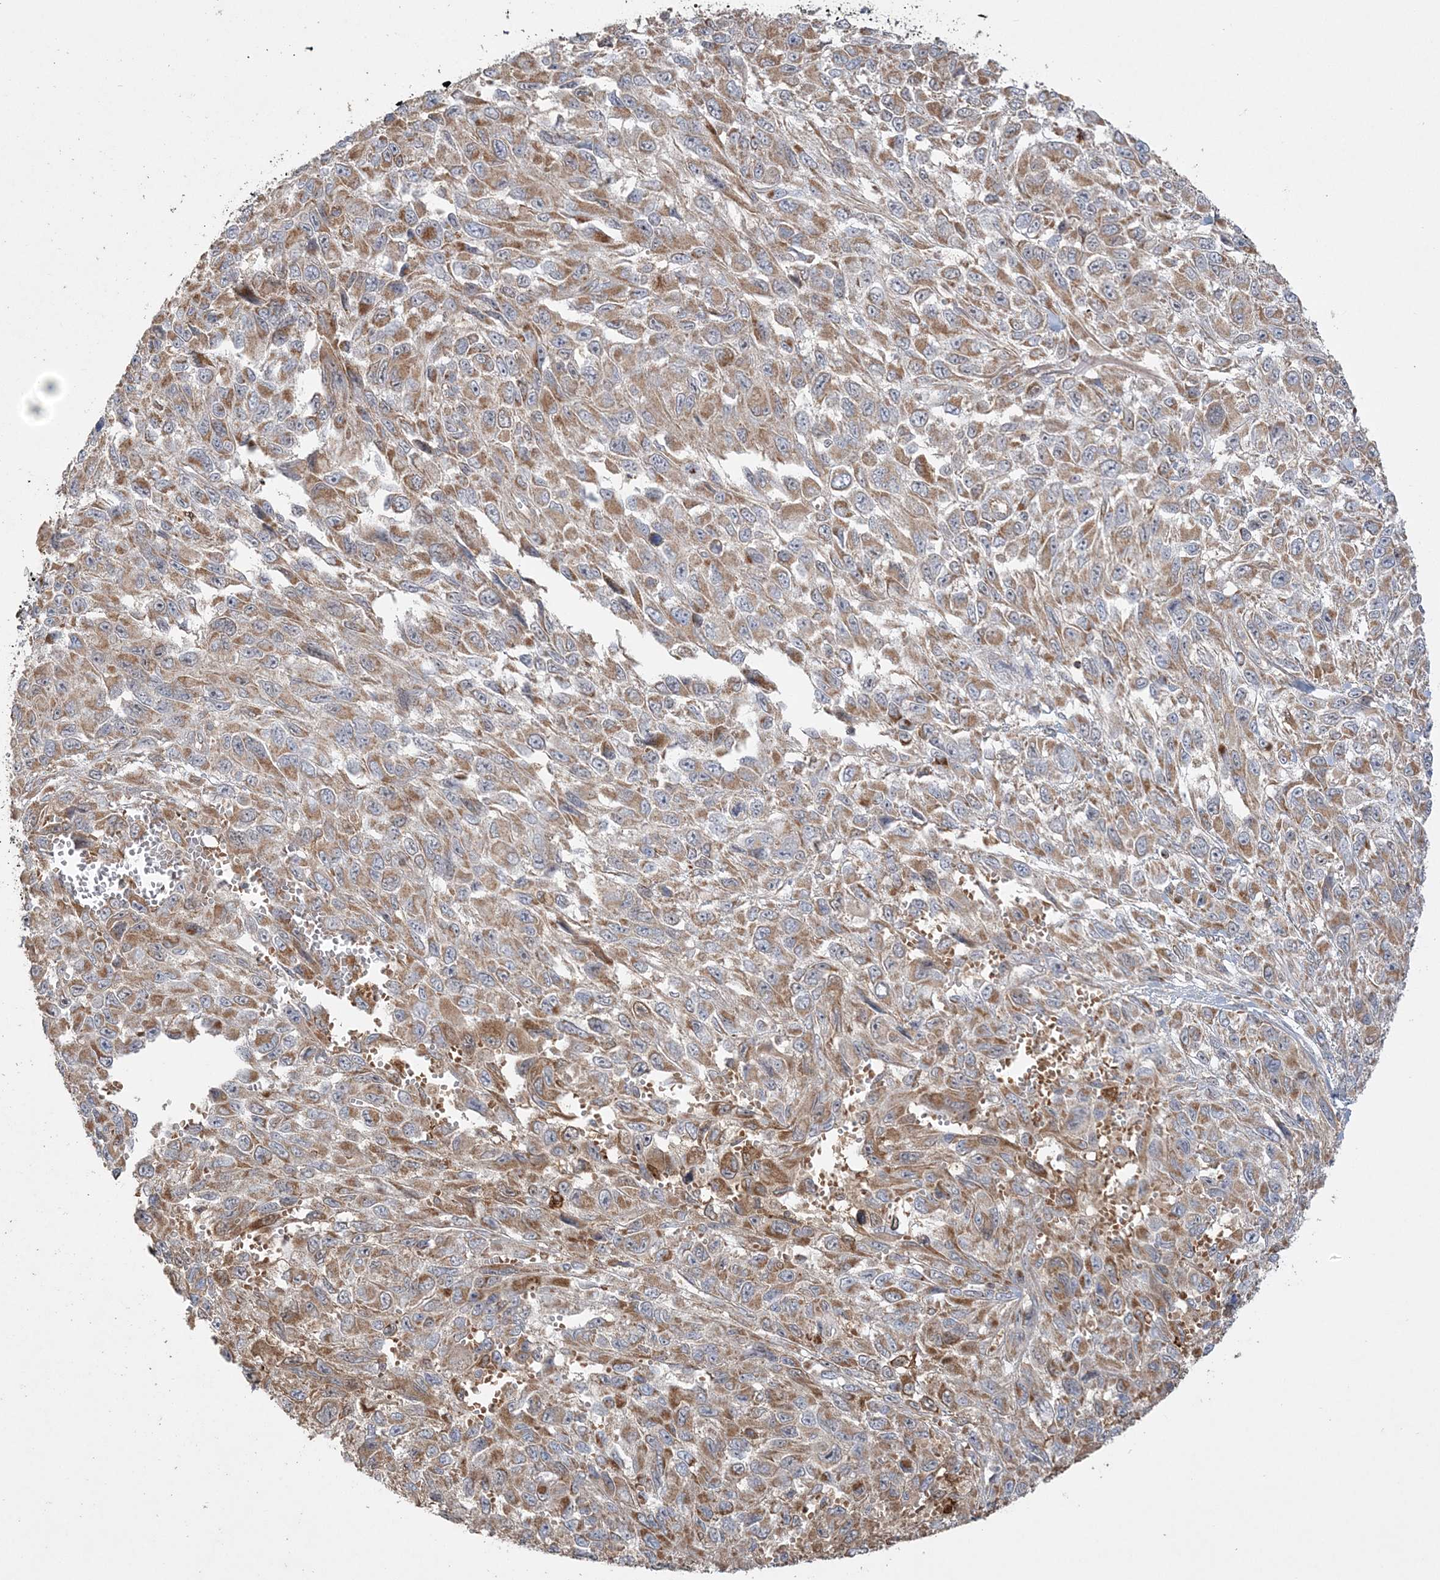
{"staining": {"intensity": "moderate", "quantity": ">75%", "location": "cytoplasmic/membranous"}, "tissue": "melanoma", "cell_type": "Tumor cells", "image_type": "cancer", "snomed": [{"axis": "morphology", "description": "Malignant melanoma, NOS"}, {"axis": "topography", "description": "Skin"}], "caption": "High-magnification brightfield microscopy of melanoma stained with DAB (brown) and counterstained with hematoxylin (blue). tumor cells exhibit moderate cytoplasmic/membranous positivity is identified in about>75% of cells.", "gene": "SCLT1", "patient": {"sex": "female", "age": 96}}